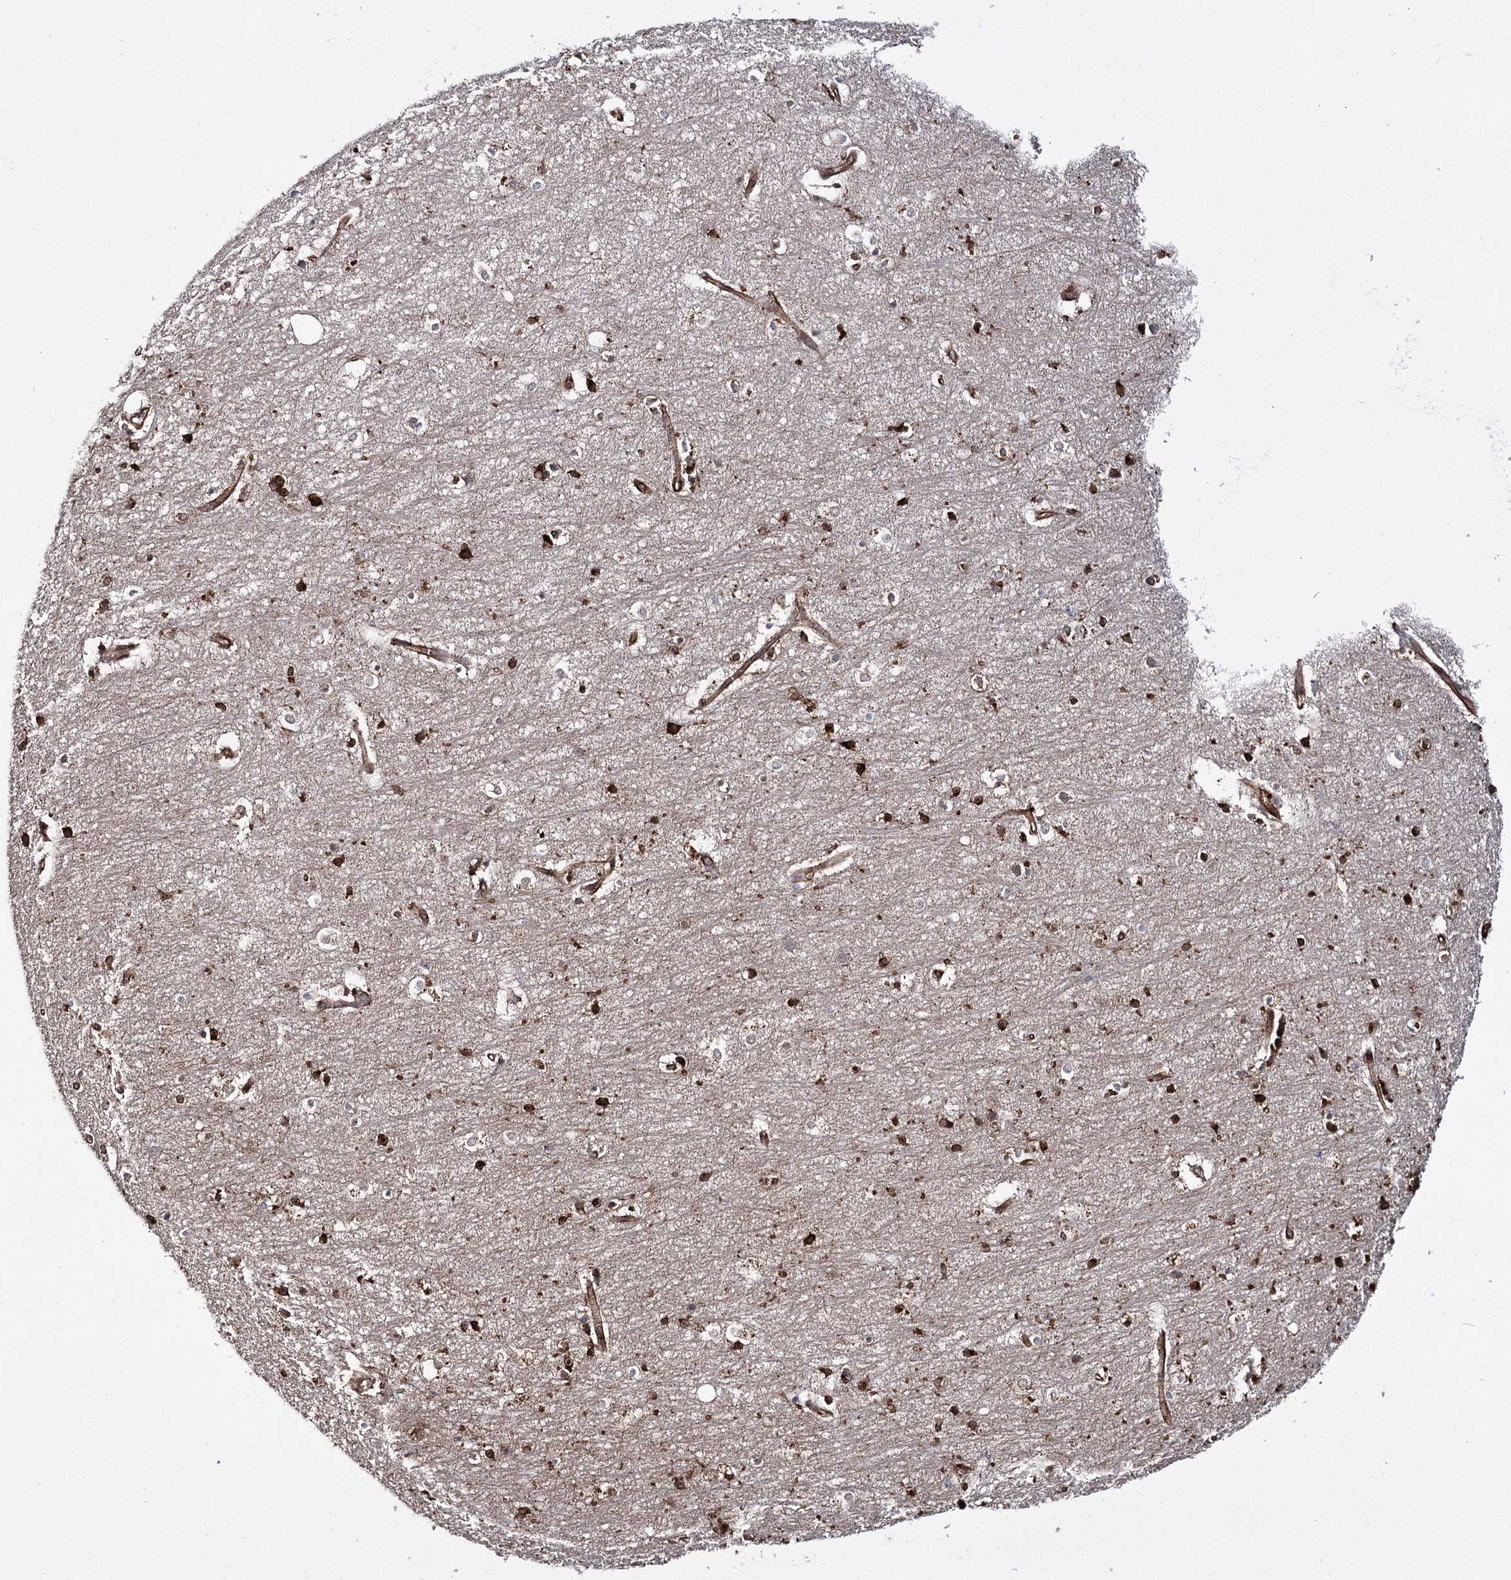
{"staining": {"intensity": "moderate", "quantity": ">75%", "location": "cytoplasmic/membranous"}, "tissue": "hippocampus", "cell_type": "Glial cells", "image_type": "normal", "snomed": [{"axis": "morphology", "description": "Normal tissue, NOS"}, {"axis": "topography", "description": "Hippocampus"}], "caption": "Protein expression analysis of unremarkable hippocampus displays moderate cytoplasmic/membranous positivity in about >75% of glial cells.", "gene": "MYO1C", "patient": {"sex": "female", "age": 64}}